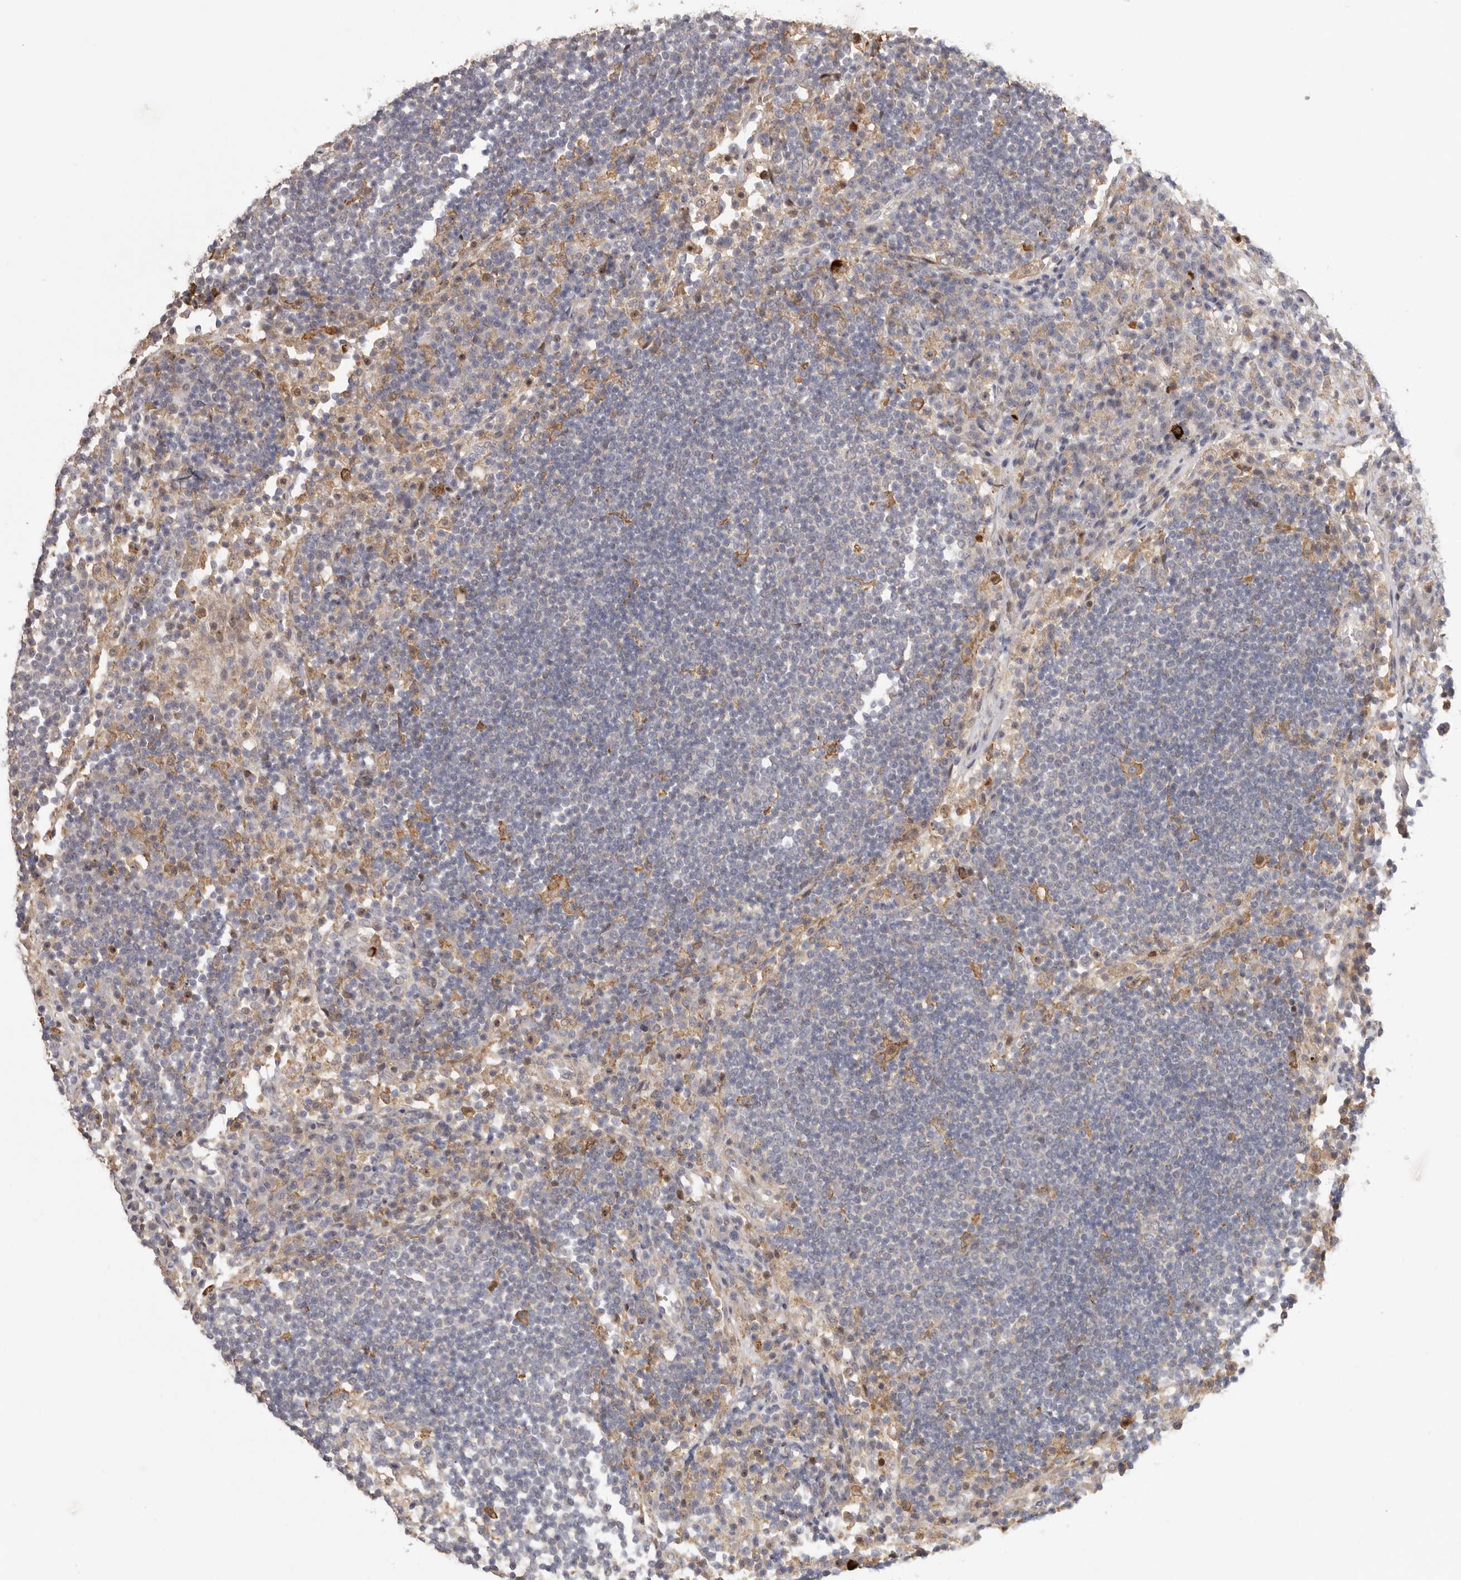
{"staining": {"intensity": "moderate", "quantity": "<25%", "location": "cytoplasmic/membranous"}, "tissue": "lymph node", "cell_type": "Non-germinal center cells", "image_type": "normal", "snomed": [{"axis": "morphology", "description": "Normal tissue, NOS"}, {"axis": "topography", "description": "Lymph node"}], "caption": "Brown immunohistochemical staining in benign human lymph node reveals moderate cytoplasmic/membranous positivity in approximately <25% of non-germinal center cells.", "gene": "MSRB2", "patient": {"sex": "female", "age": 53}}